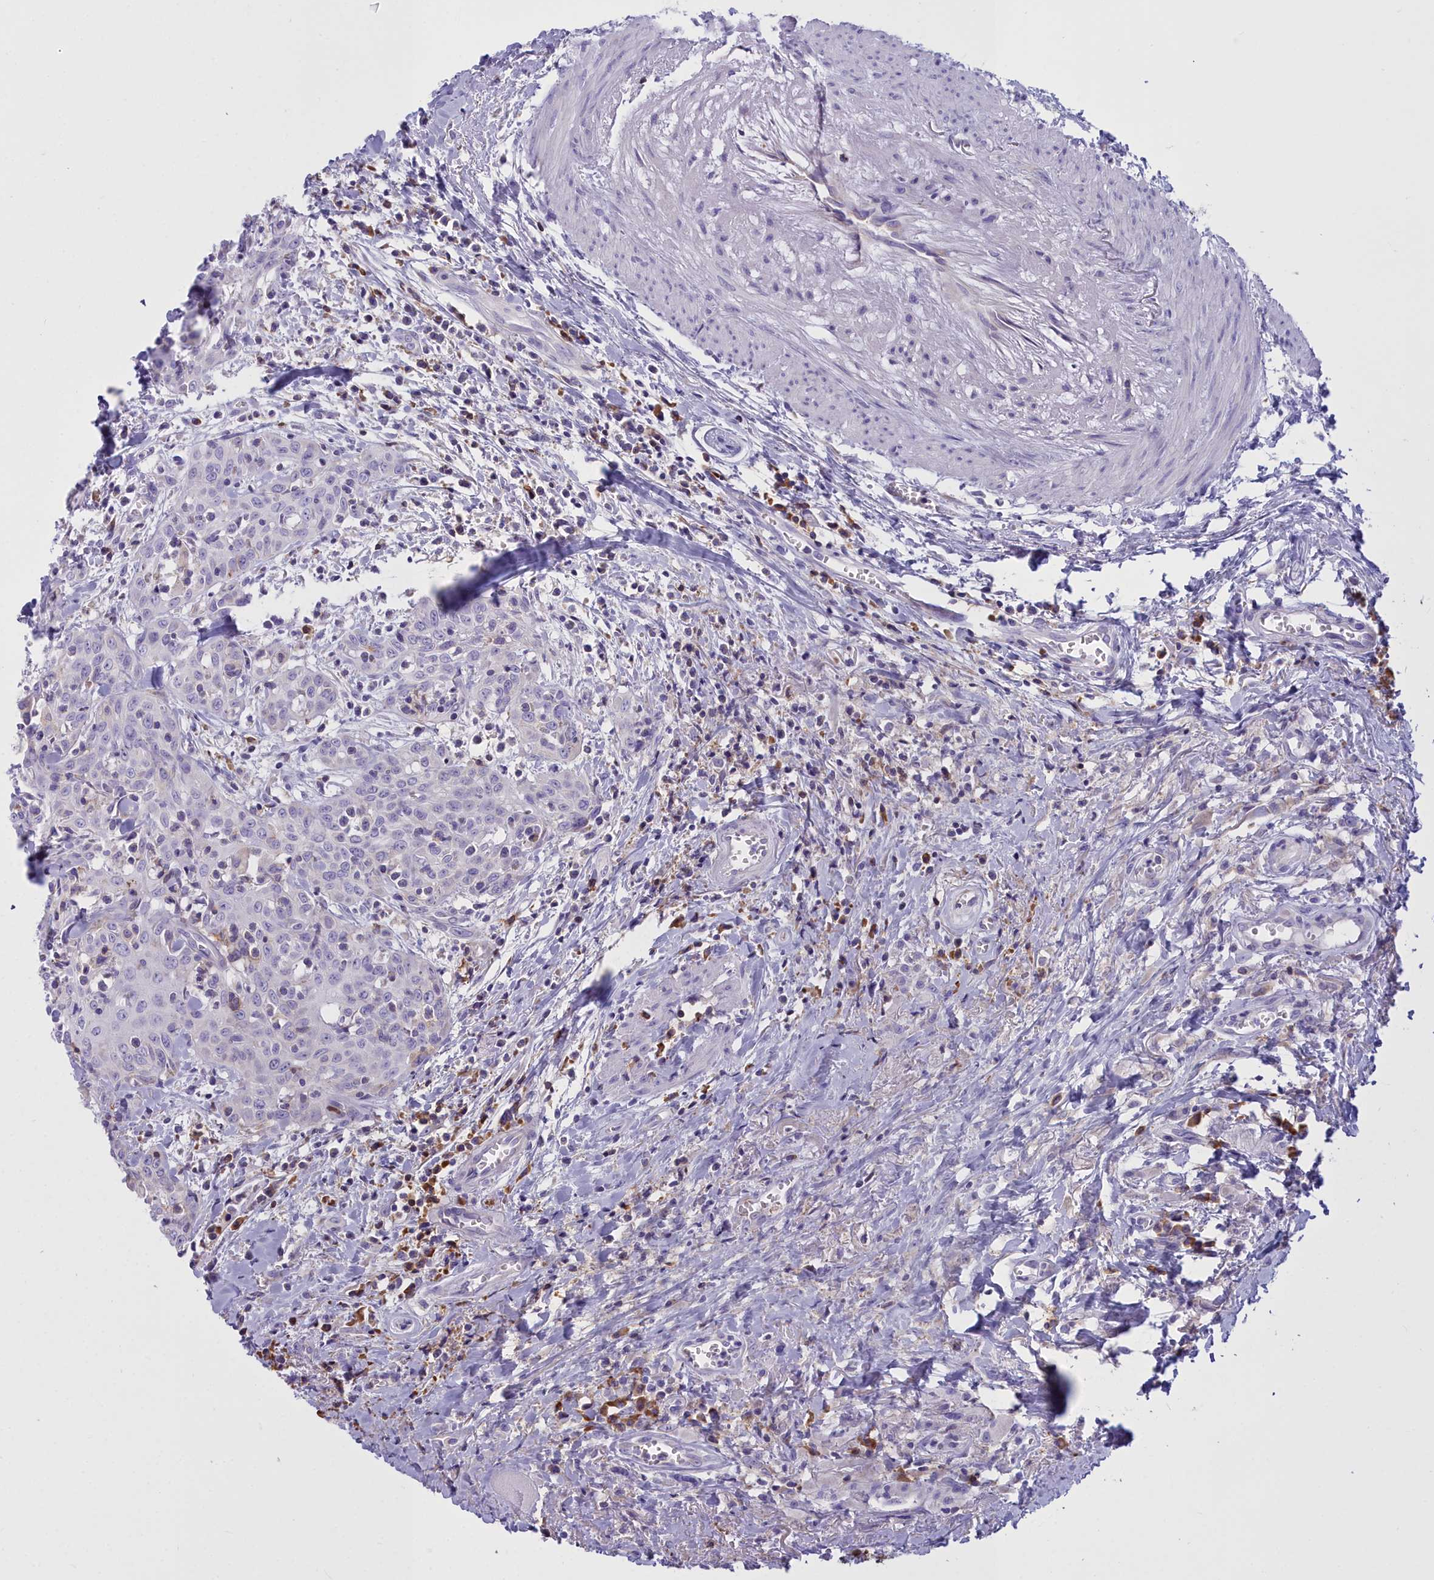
{"staining": {"intensity": "negative", "quantity": "none", "location": "none"}, "tissue": "head and neck cancer", "cell_type": "Tumor cells", "image_type": "cancer", "snomed": [{"axis": "morphology", "description": "Squamous cell carcinoma, NOS"}, {"axis": "topography", "description": "Head-Neck"}], "caption": "There is no significant expression in tumor cells of head and neck cancer.", "gene": "CD5", "patient": {"sex": "female", "age": 70}}